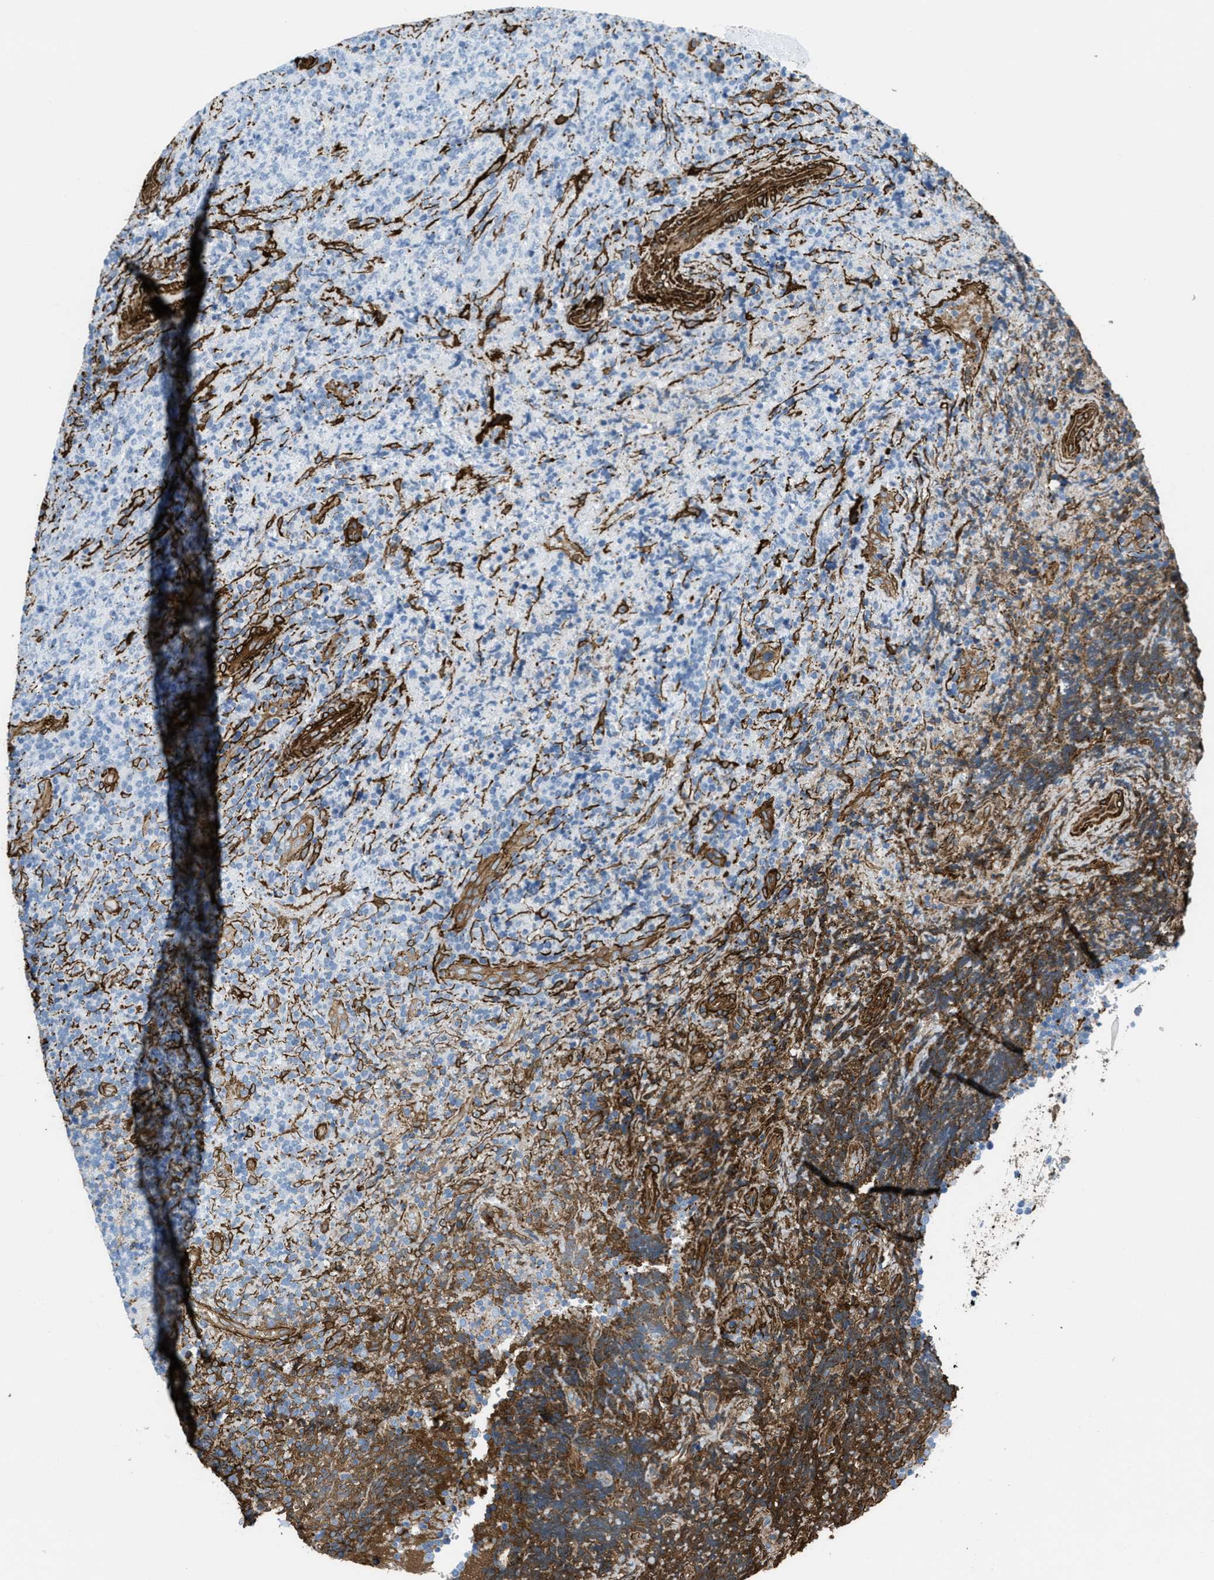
{"staining": {"intensity": "negative", "quantity": "none", "location": "none"}, "tissue": "lymphoma", "cell_type": "Tumor cells", "image_type": "cancer", "snomed": [{"axis": "morphology", "description": "Malignant lymphoma, non-Hodgkin's type, High grade"}, {"axis": "topography", "description": "Tonsil"}], "caption": "Protein analysis of lymphoma demonstrates no significant staining in tumor cells.", "gene": "CALD1", "patient": {"sex": "female", "age": 36}}